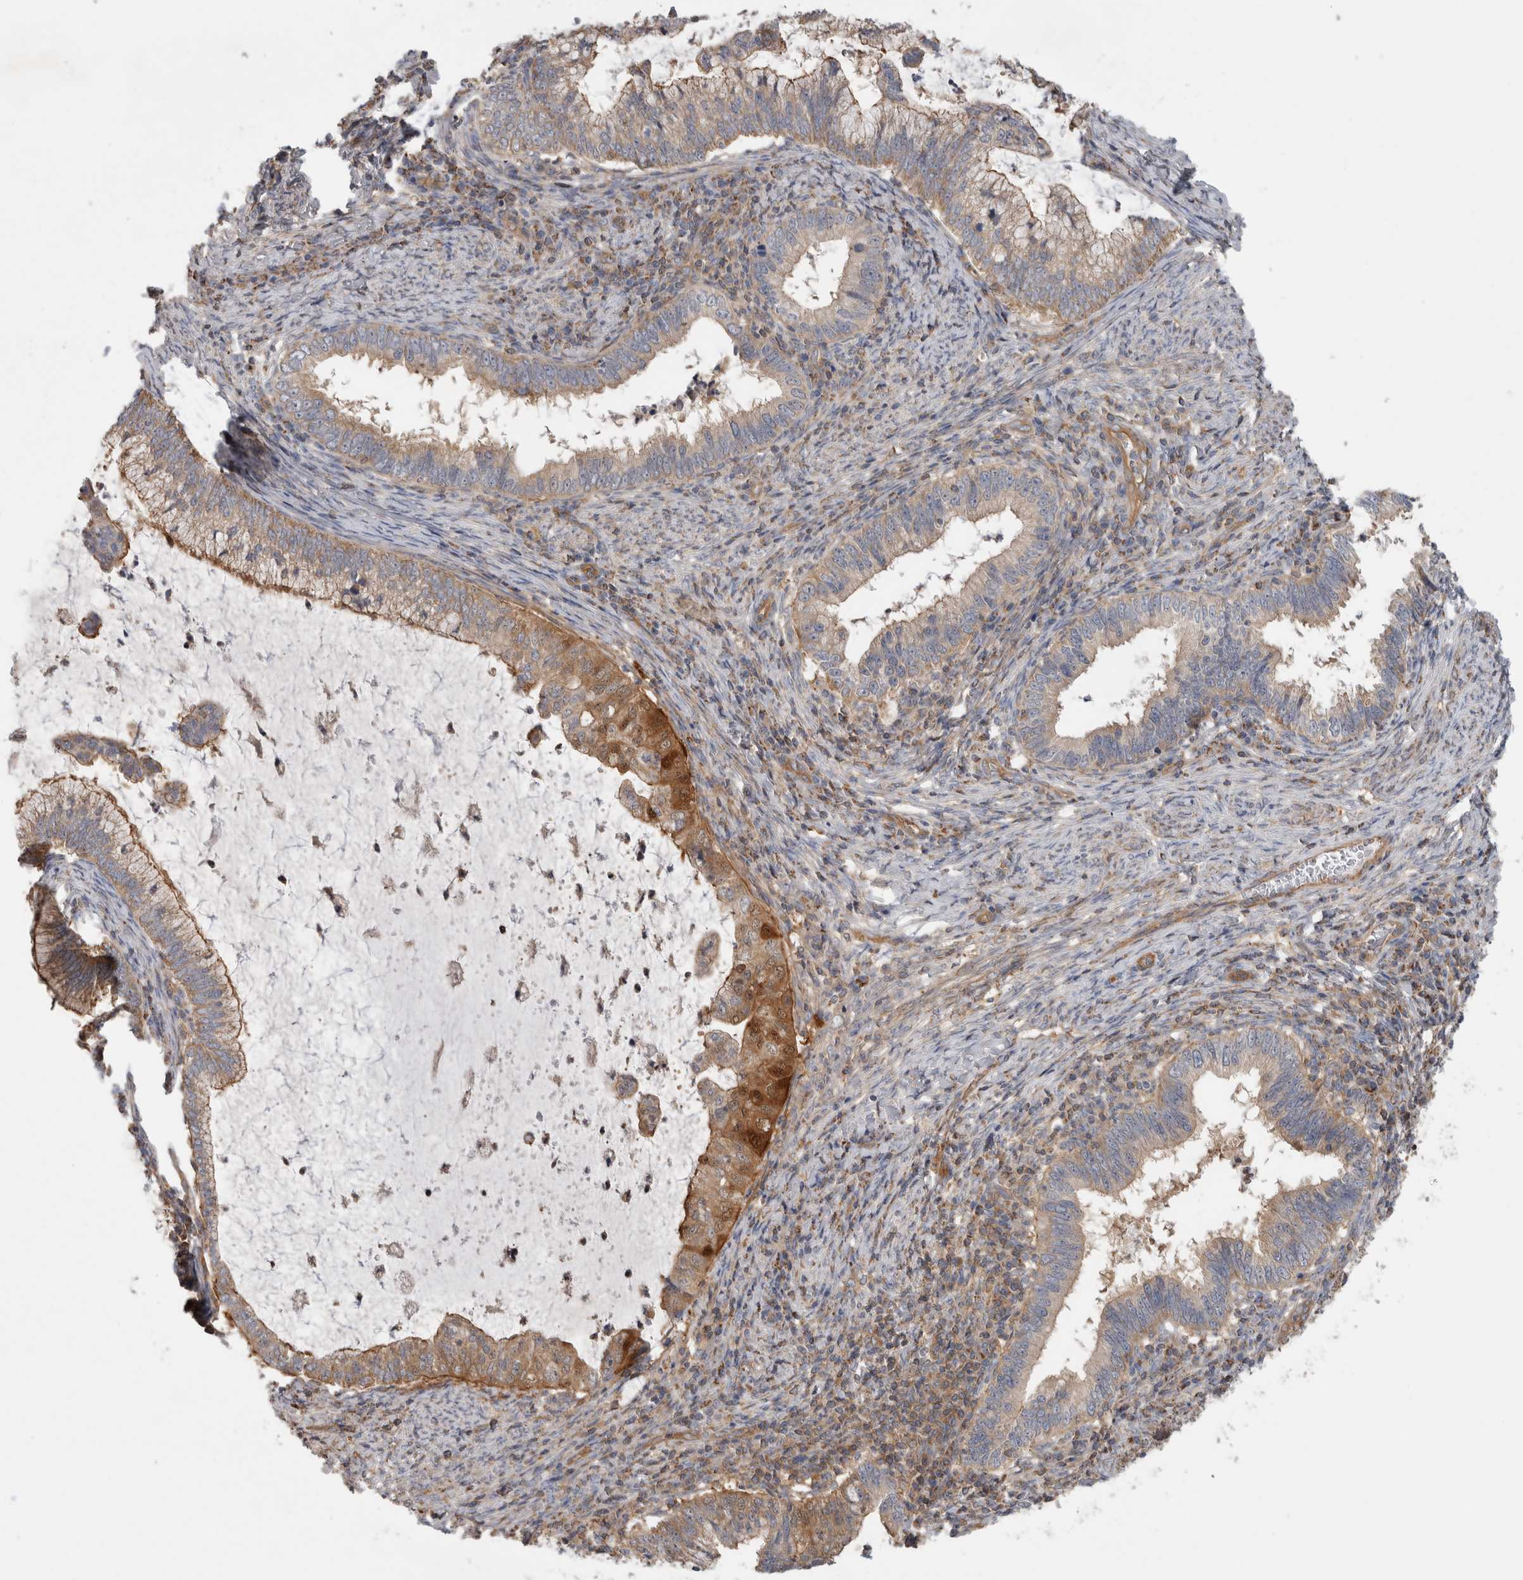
{"staining": {"intensity": "moderate", "quantity": "<25%", "location": "cytoplasmic/membranous,nuclear"}, "tissue": "cervical cancer", "cell_type": "Tumor cells", "image_type": "cancer", "snomed": [{"axis": "morphology", "description": "Adenocarcinoma, NOS"}, {"axis": "topography", "description": "Cervix"}], "caption": "Moderate cytoplasmic/membranous and nuclear staining for a protein is identified in about <25% of tumor cells of cervical adenocarcinoma using immunohistochemistry.", "gene": "SFXN2", "patient": {"sex": "female", "age": 36}}